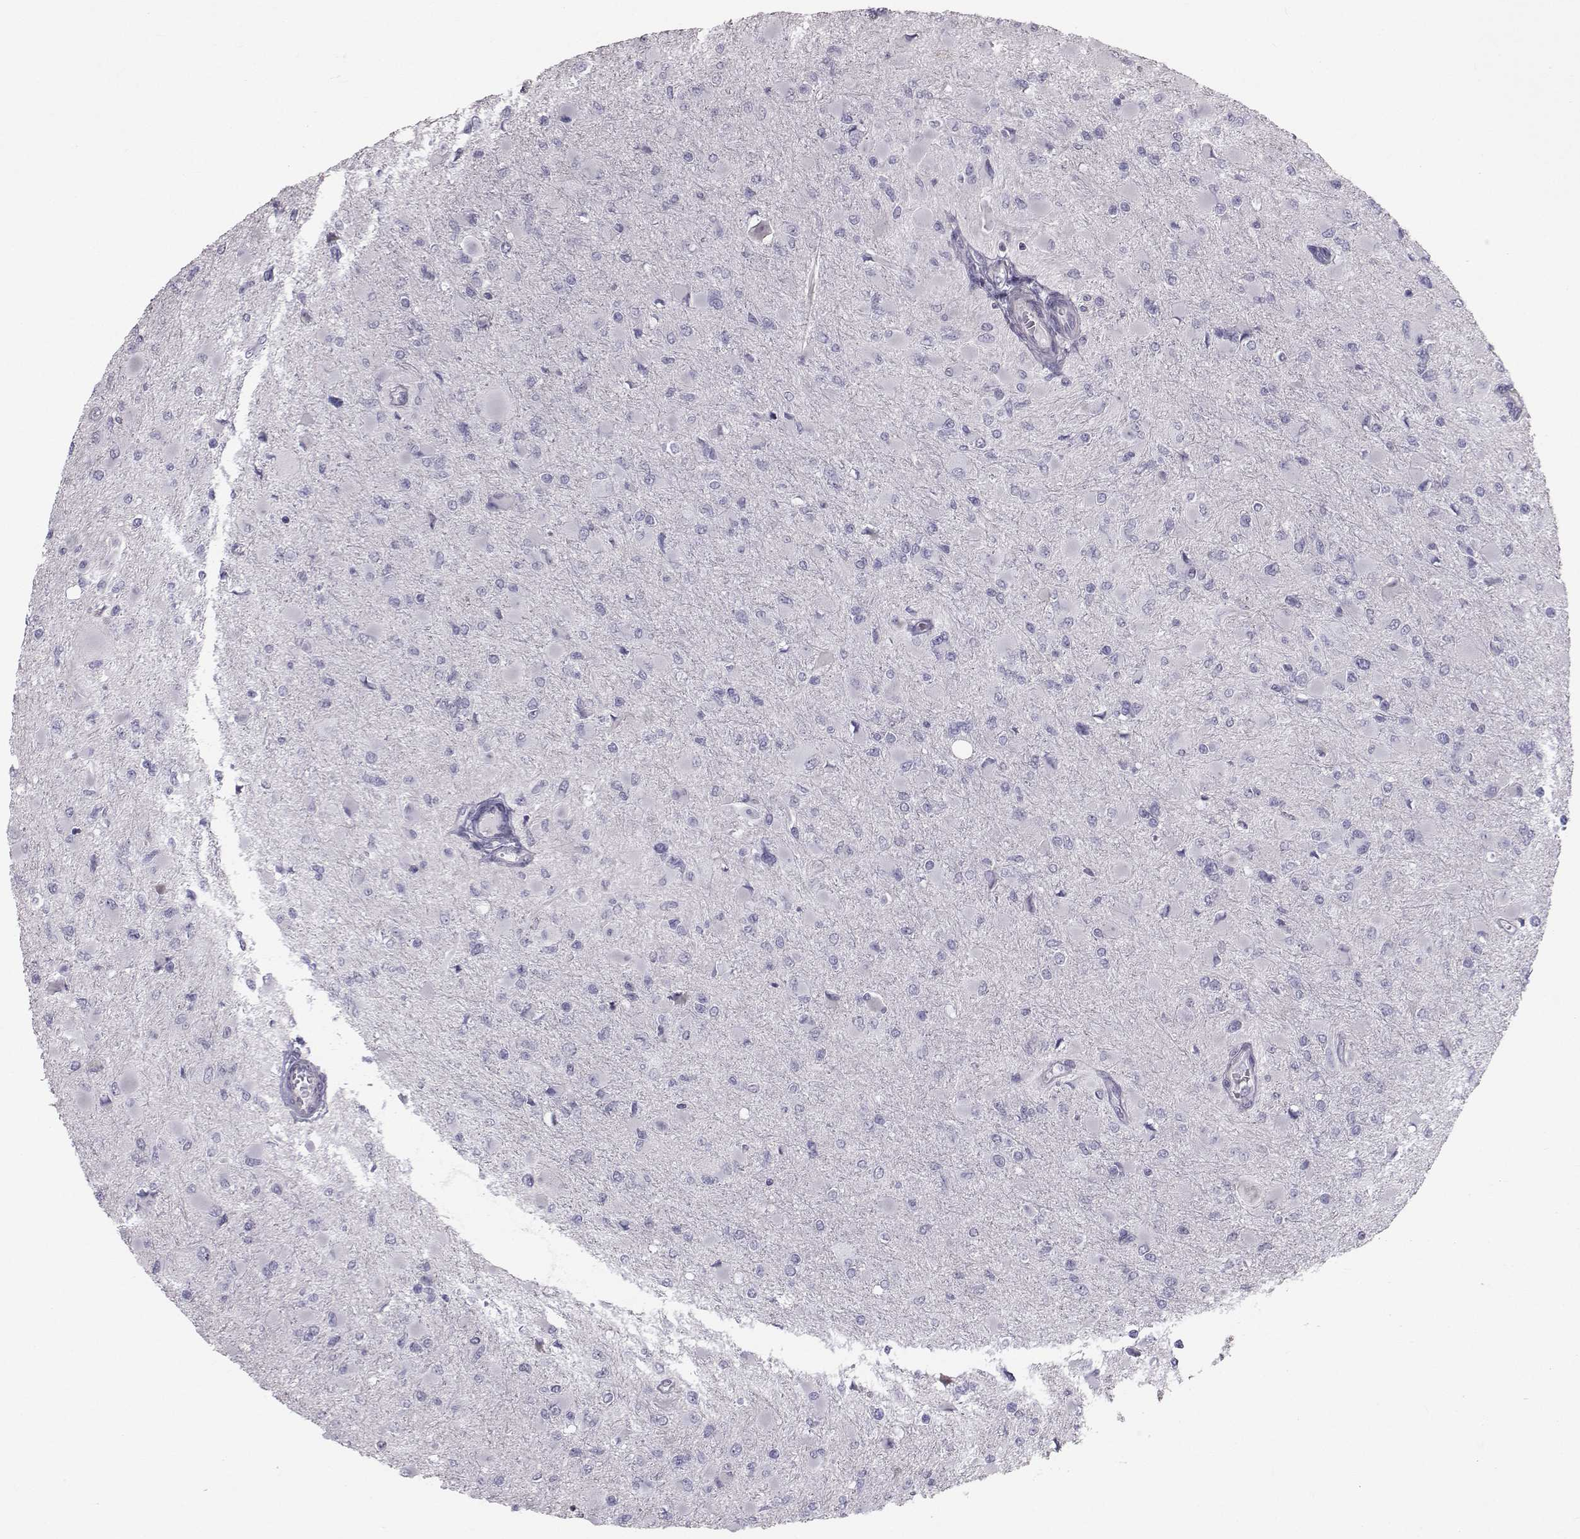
{"staining": {"intensity": "negative", "quantity": "none", "location": "none"}, "tissue": "glioma", "cell_type": "Tumor cells", "image_type": "cancer", "snomed": [{"axis": "morphology", "description": "Glioma, malignant, High grade"}, {"axis": "topography", "description": "Cerebral cortex"}], "caption": "Immunohistochemistry (IHC) of human glioma displays no positivity in tumor cells.", "gene": "GARIN3", "patient": {"sex": "female", "age": 36}}